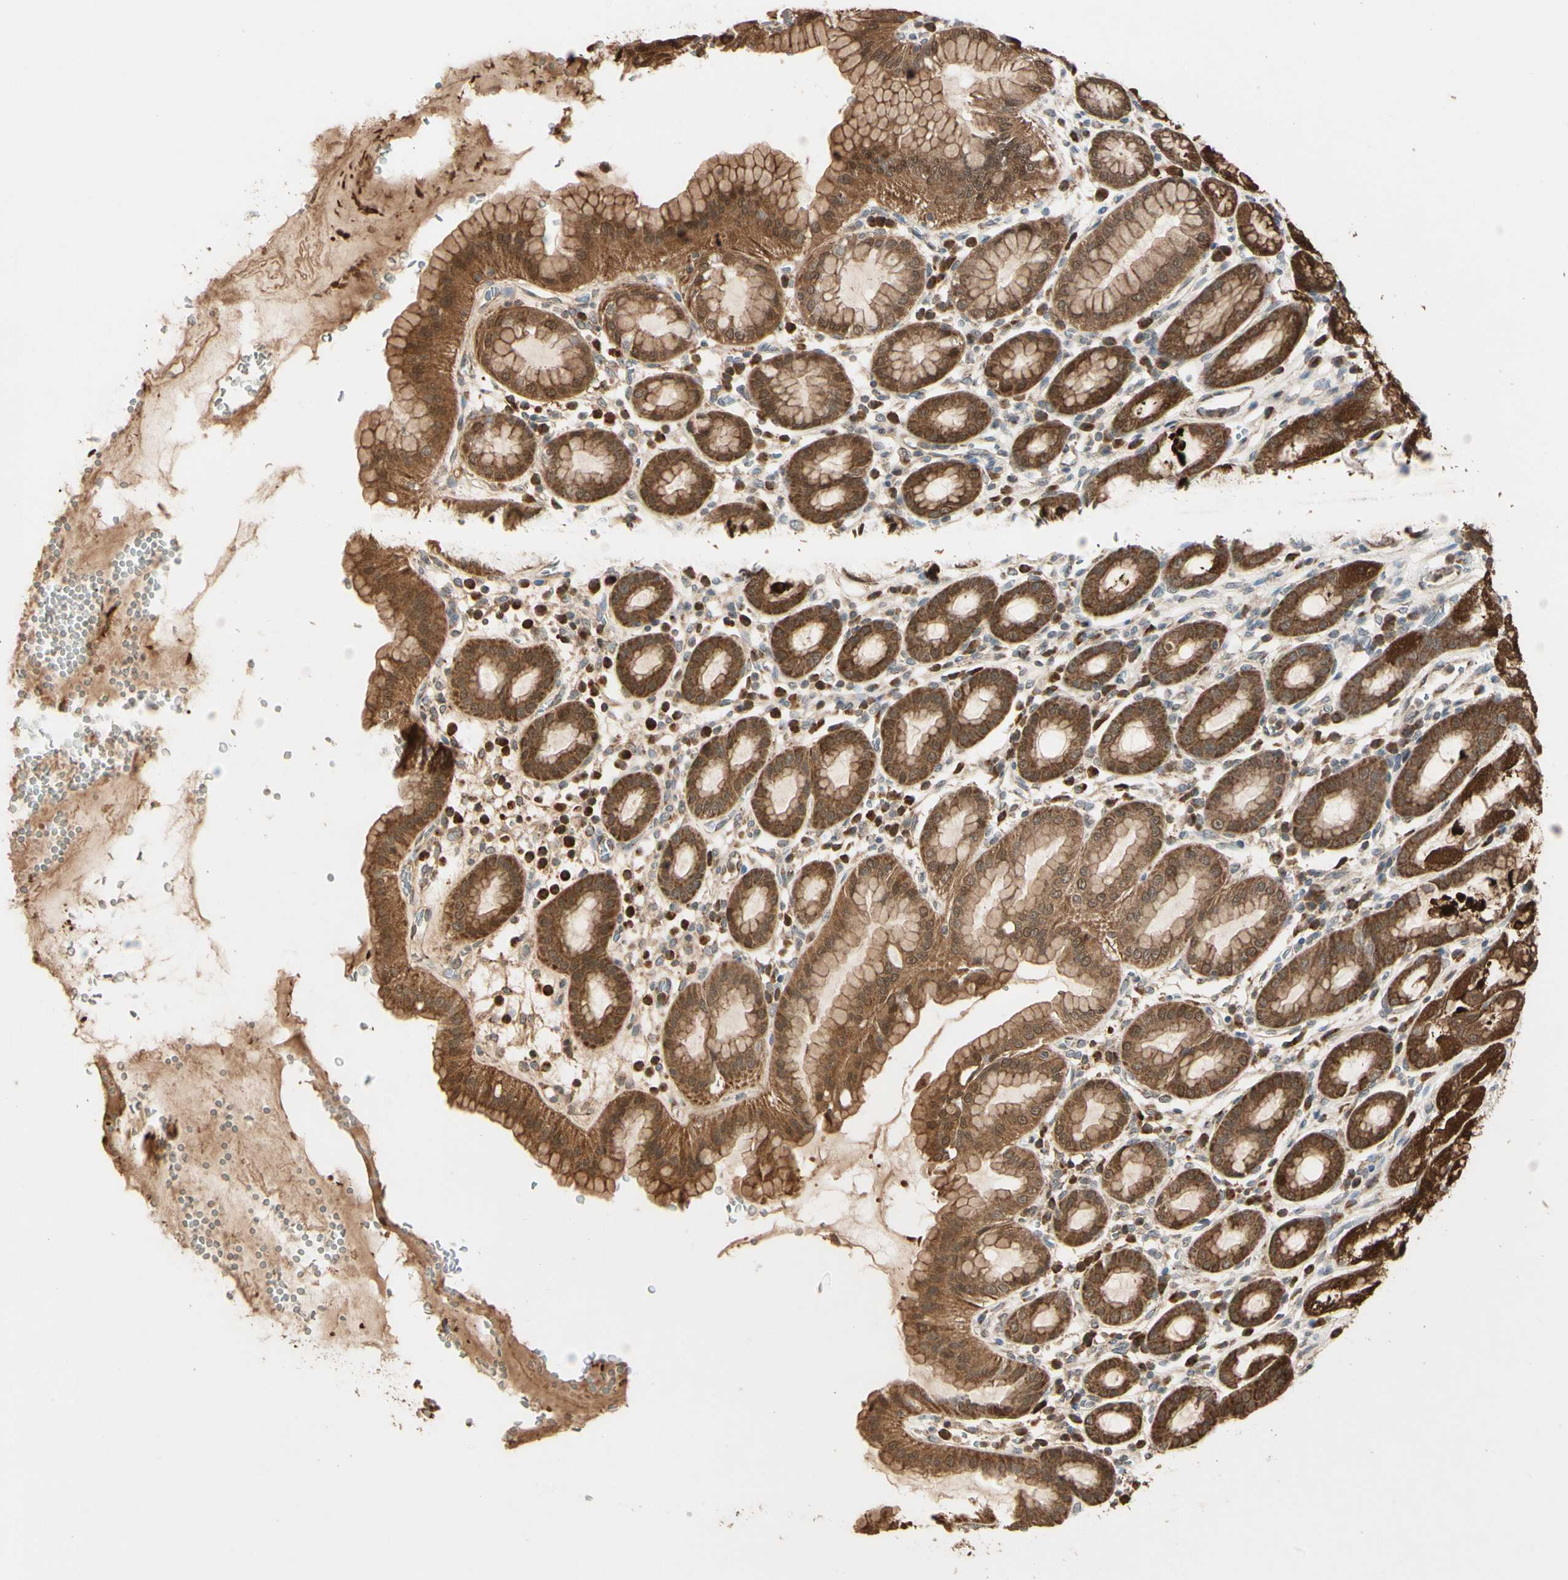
{"staining": {"intensity": "moderate", "quantity": ">75%", "location": "cytoplasmic/membranous,nuclear"}, "tissue": "stomach", "cell_type": "Glandular cells", "image_type": "normal", "snomed": [{"axis": "morphology", "description": "Normal tissue, NOS"}, {"axis": "topography", "description": "Stomach, upper"}], "caption": "Normal stomach shows moderate cytoplasmic/membranous,nuclear staining in approximately >75% of glandular cells, visualized by immunohistochemistry.", "gene": "PRDX5", "patient": {"sex": "male", "age": 68}}